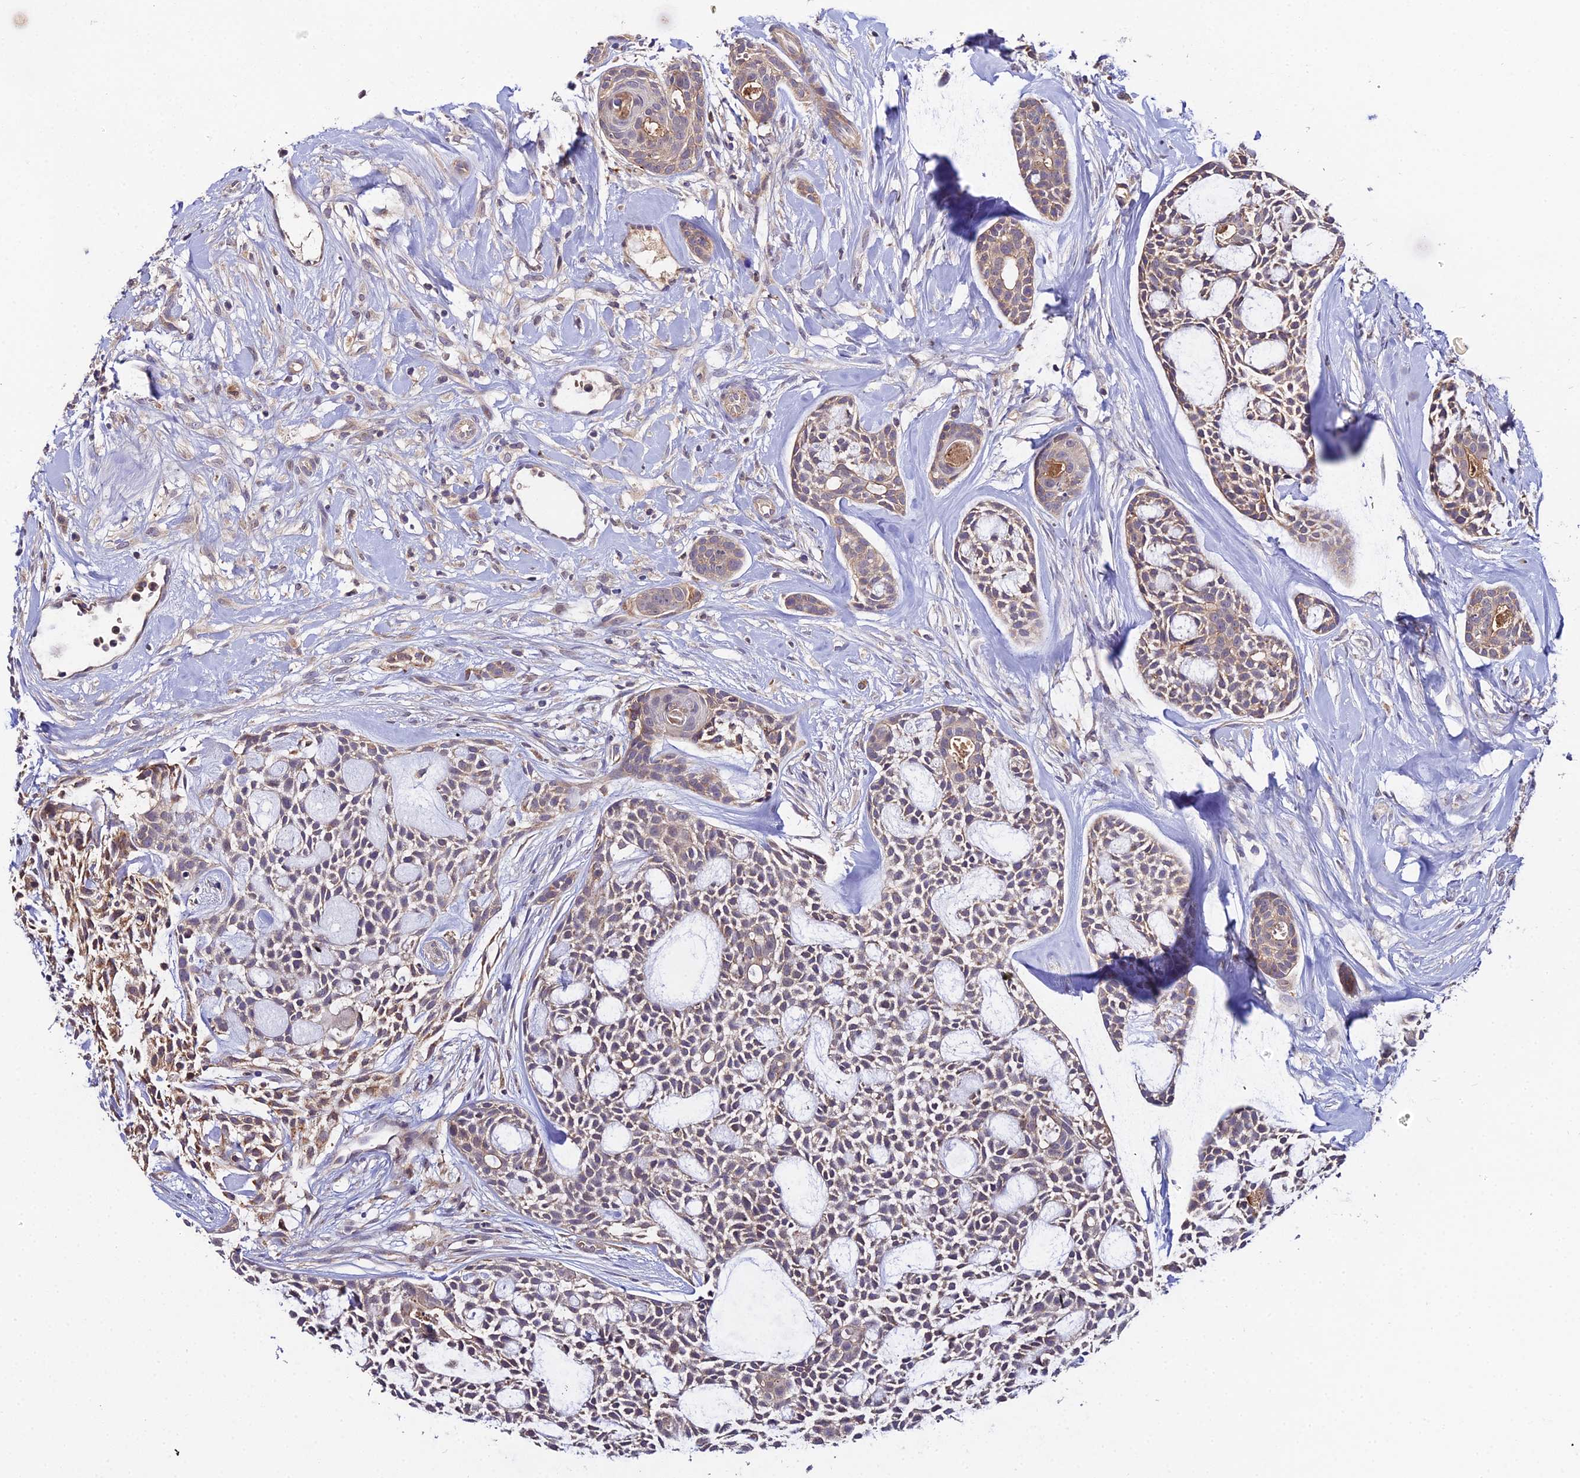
{"staining": {"intensity": "weak", "quantity": "25%-75%", "location": "cytoplasmic/membranous"}, "tissue": "head and neck cancer", "cell_type": "Tumor cells", "image_type": "cancer", "snomed": [{"axis": "morphology", "description": "Adenocarcinoma, NOS"}, {"axis": "topography", "description": "Subcutis"}, {"axis": "topography", "description": "Head-Neck"}], "caption": "Adenocarcinoma (head and neck) was stained to show a protein in brown. There is low levels of weak cytoplasmic/membranous expression in approximately 25%-75% of tumor cells.", "gene": "ZBED8", "patient": {"sex": "female", "age": 73}}